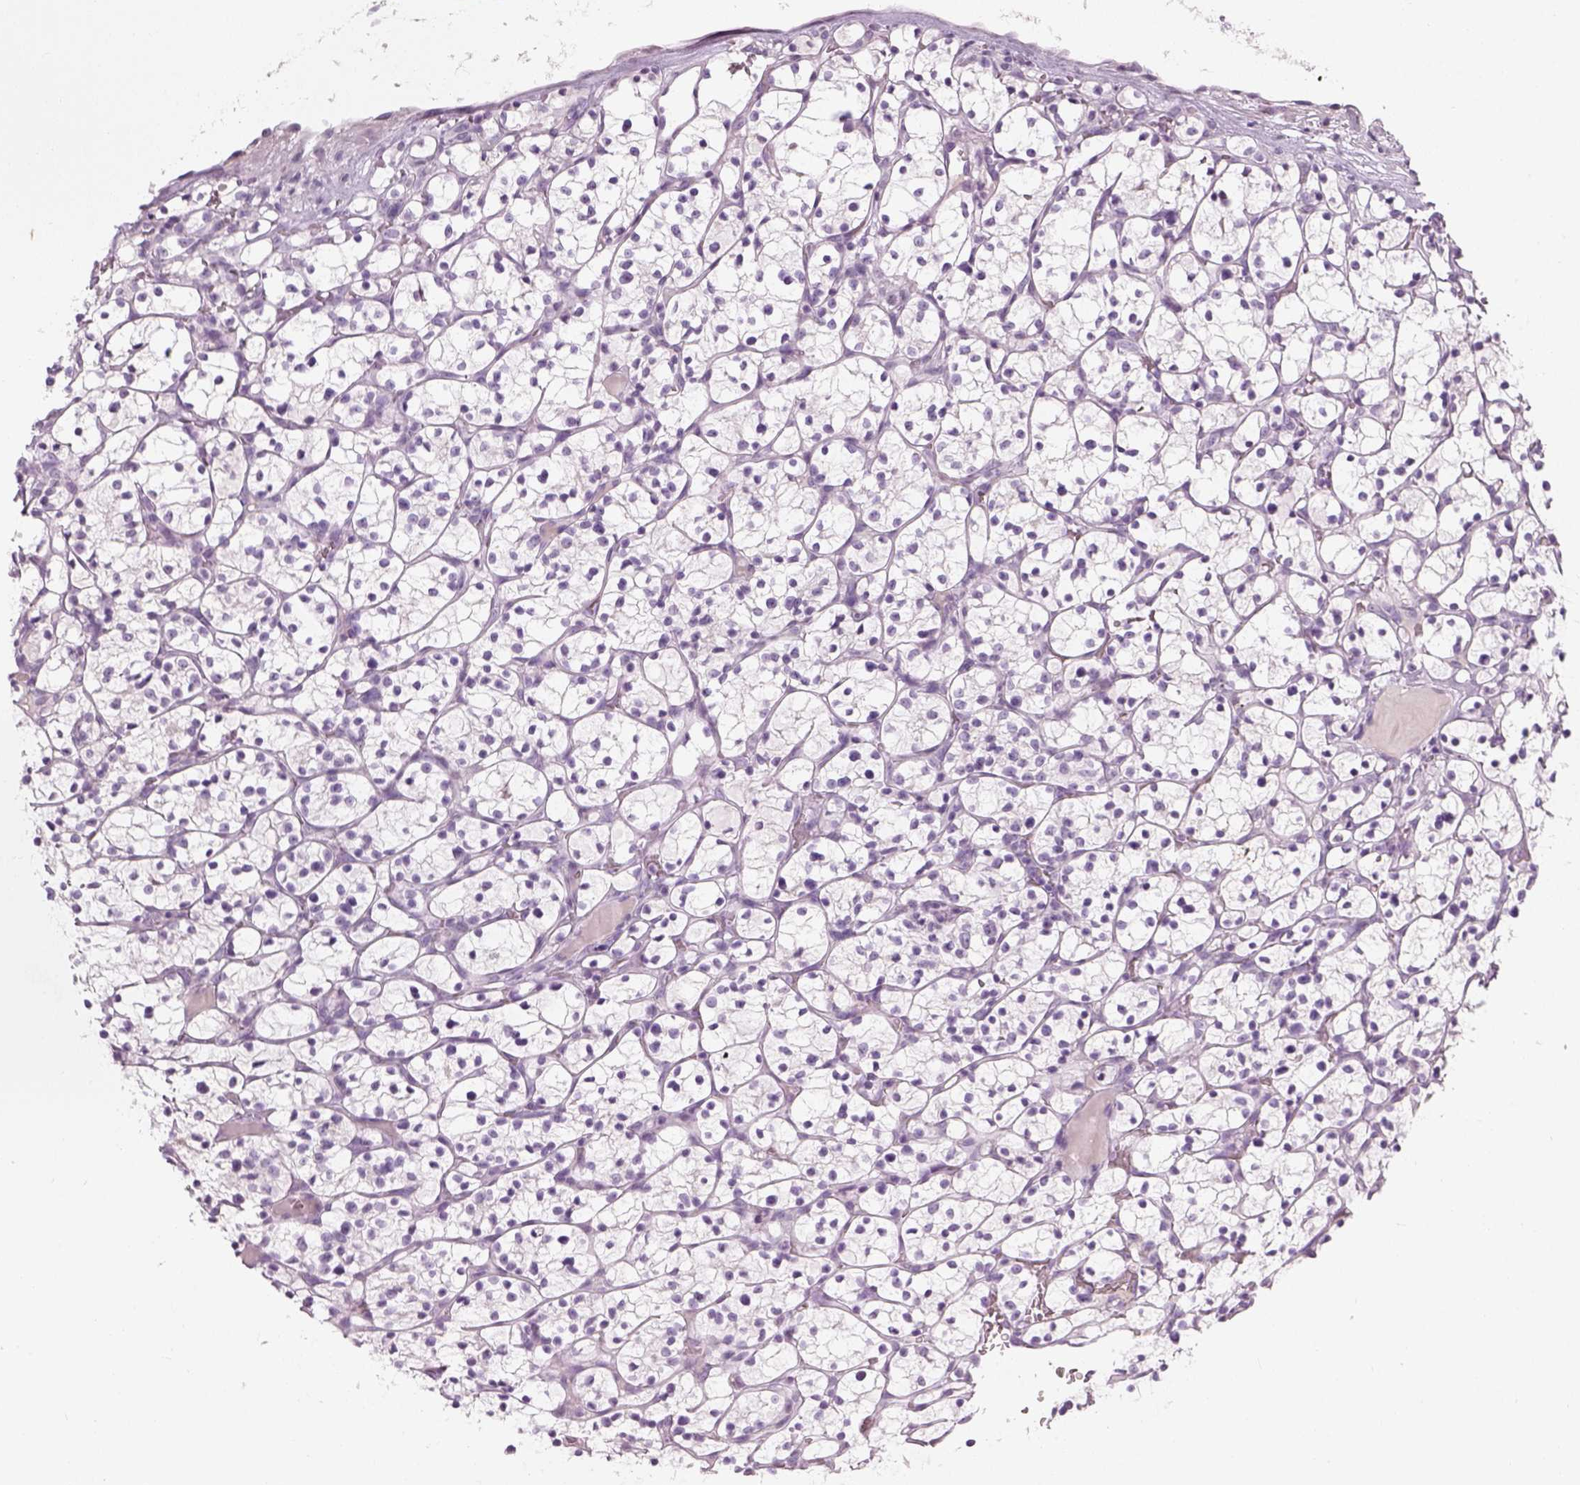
{"staining": {"intensity": "negative", "quantity": "none", "location": "none"}, "tissue": "renal cancer", "cell_type": "Tumor cells", "image_type": "cancer", "snomed": [{"axis": "morphology", "description": "Adenocarcinoma, NOS"}, {"axis": "topography", "description": "Kidney"}], "caption": "Immunohistochemical staining of renal cancer exhibits no significant staining in tumor cells.", "gene": "TH", "patient": {"sex": "female", "age": 64}}